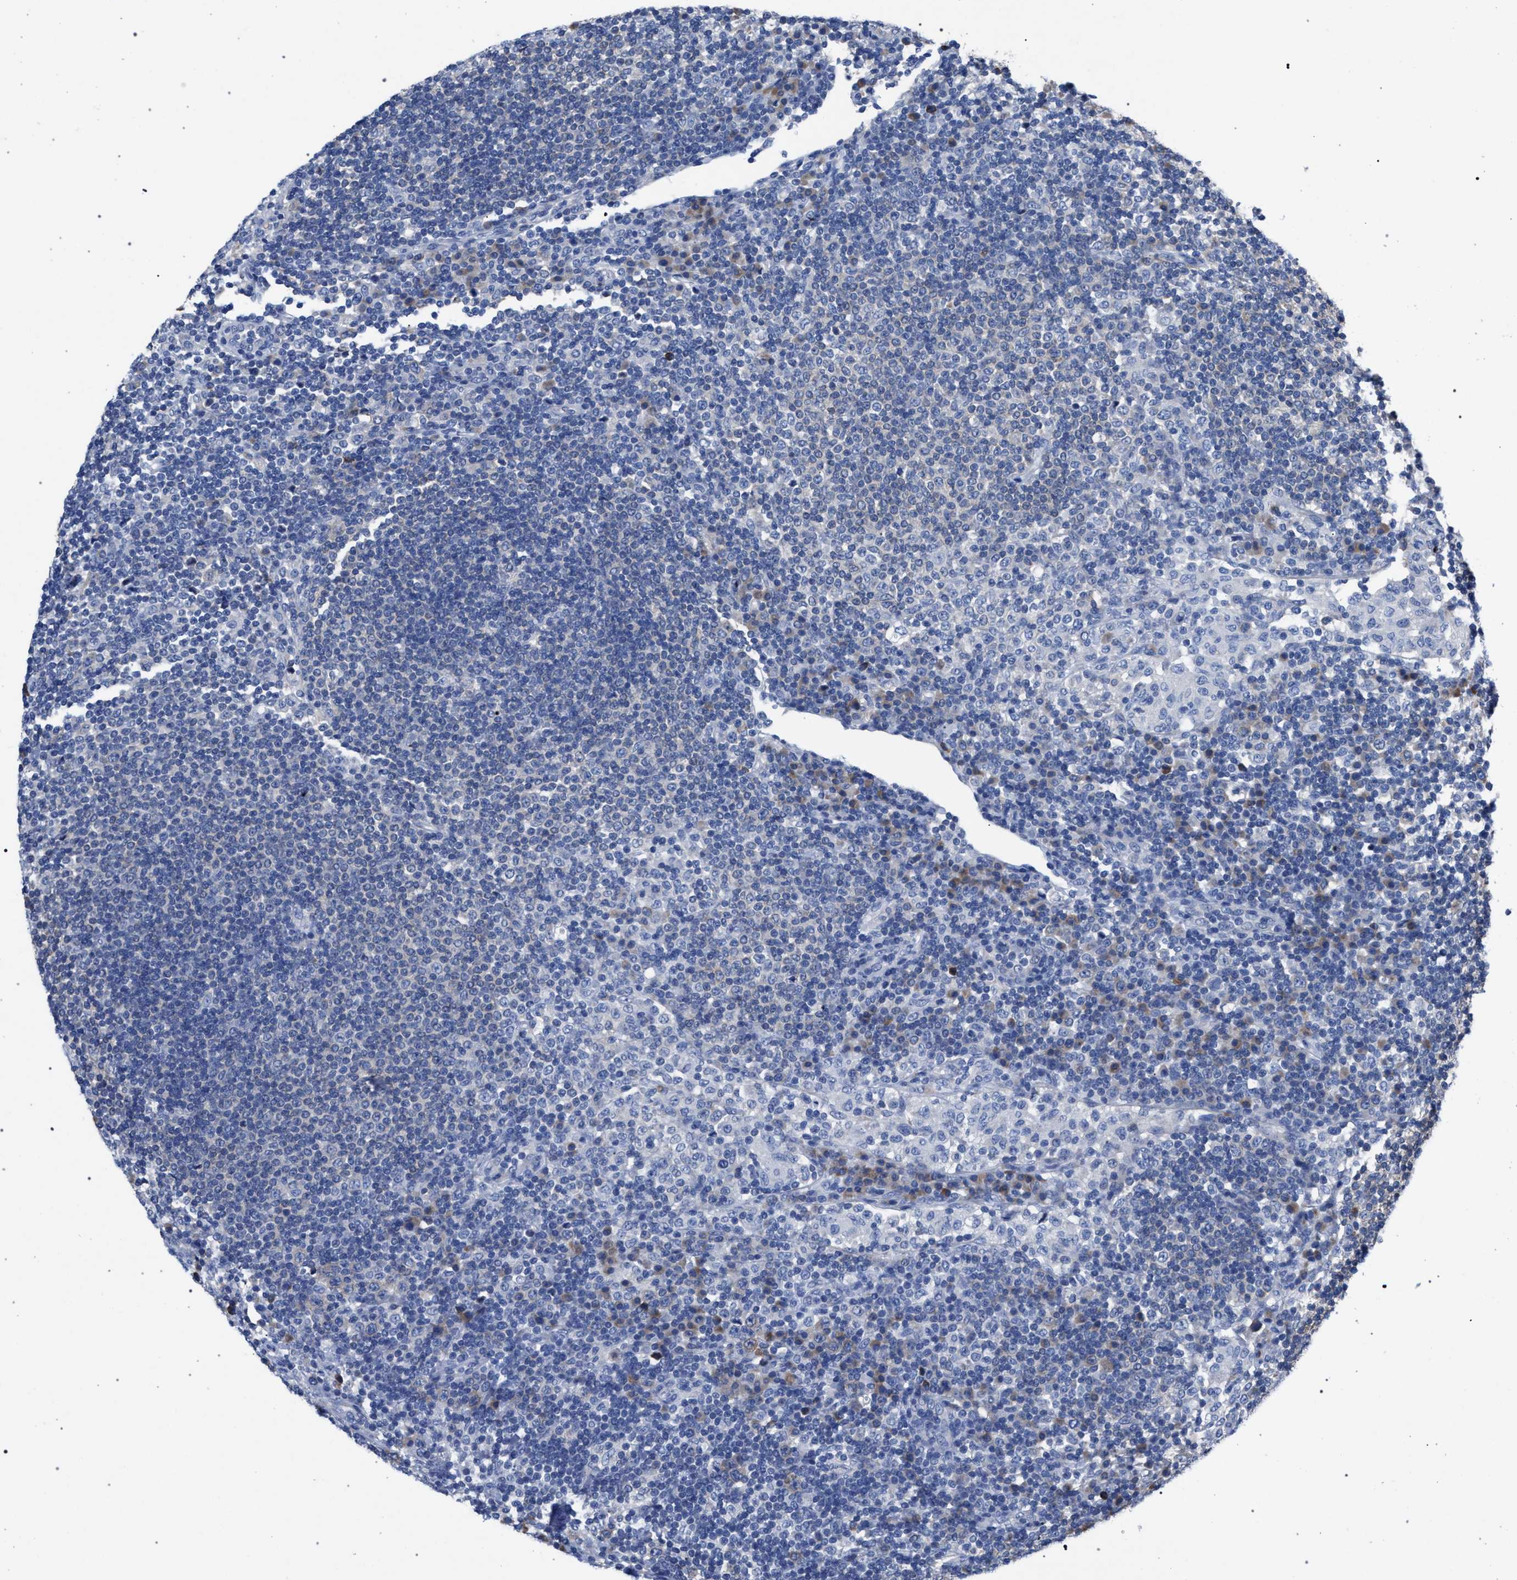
{"staining": {"intensity": "negative", "quantity": "none", "location": "none"}, "tissue": "lymph node", "cell_type": "Germinal center cells", "image_type": "normal", "snomed": [{"axis": "morphology", "description": "Normal tissue, NOS"}, {"axis": "topography", "description": "Lymph node"}], "caption": "The histopathology image shows no significant expression in germinal center cells of lymph node.", "gene": "CRYZ", "patient": {"sex": "female", "age": 53}}